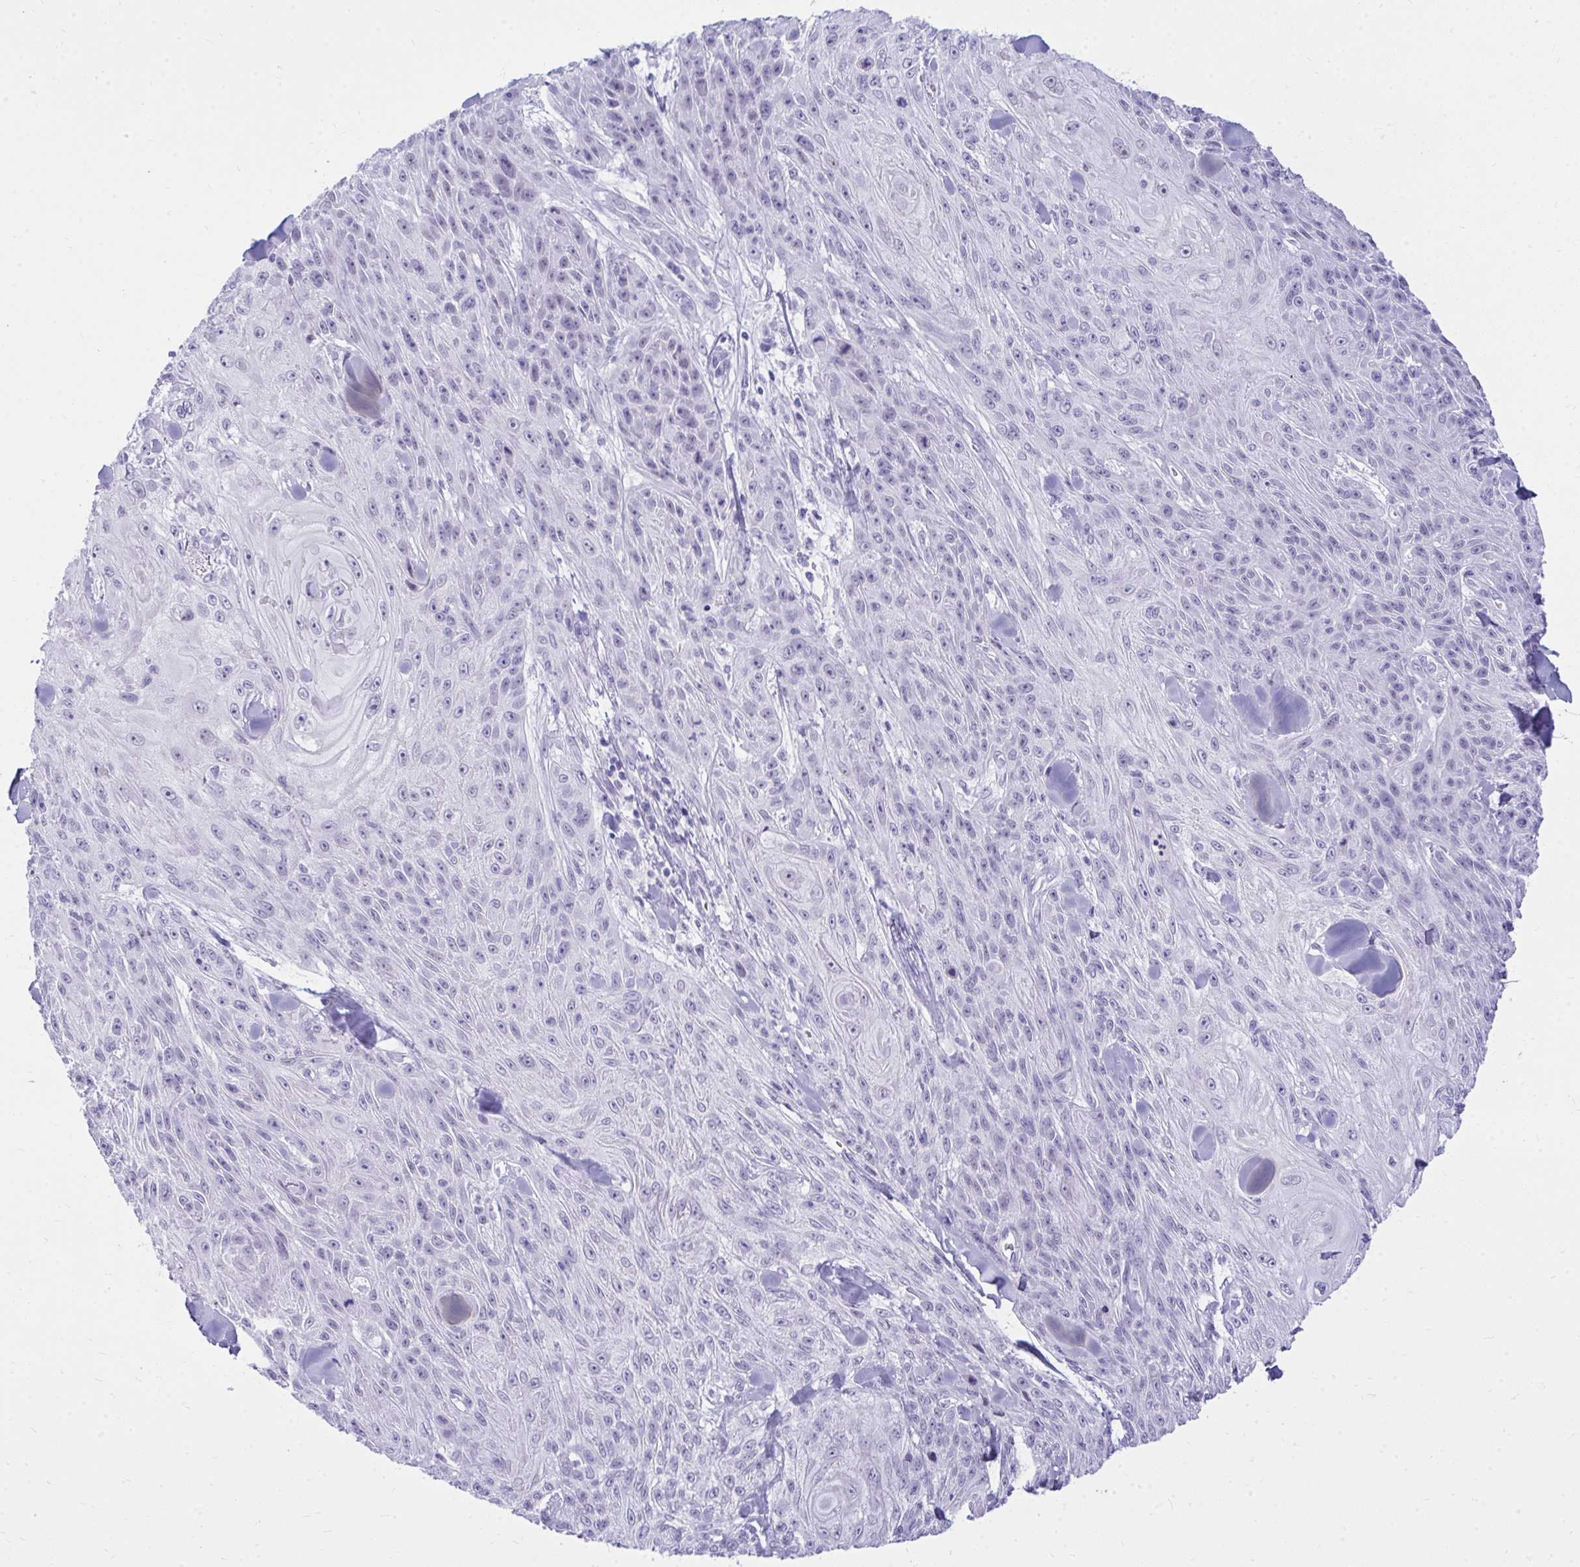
{"staining": {"intensity": "negative", "quantity": "none", "location": "none"}, "tissue": "skin cancer", "cell_type": "Tumor cells", "image_type": "cancer", "snomed": [{"axis": "morphology", "description": "Squamous cell carcinoma, NOS"}, {"axis": "topography", "description": "Skin"}], "caption": "An image of skin cancer (squamous cell carcinoma) stained for a protein exhibits no brown staining in tumor cells.", "gene": "OR5F1", "patient": {"sex": "male", "age": 88}}